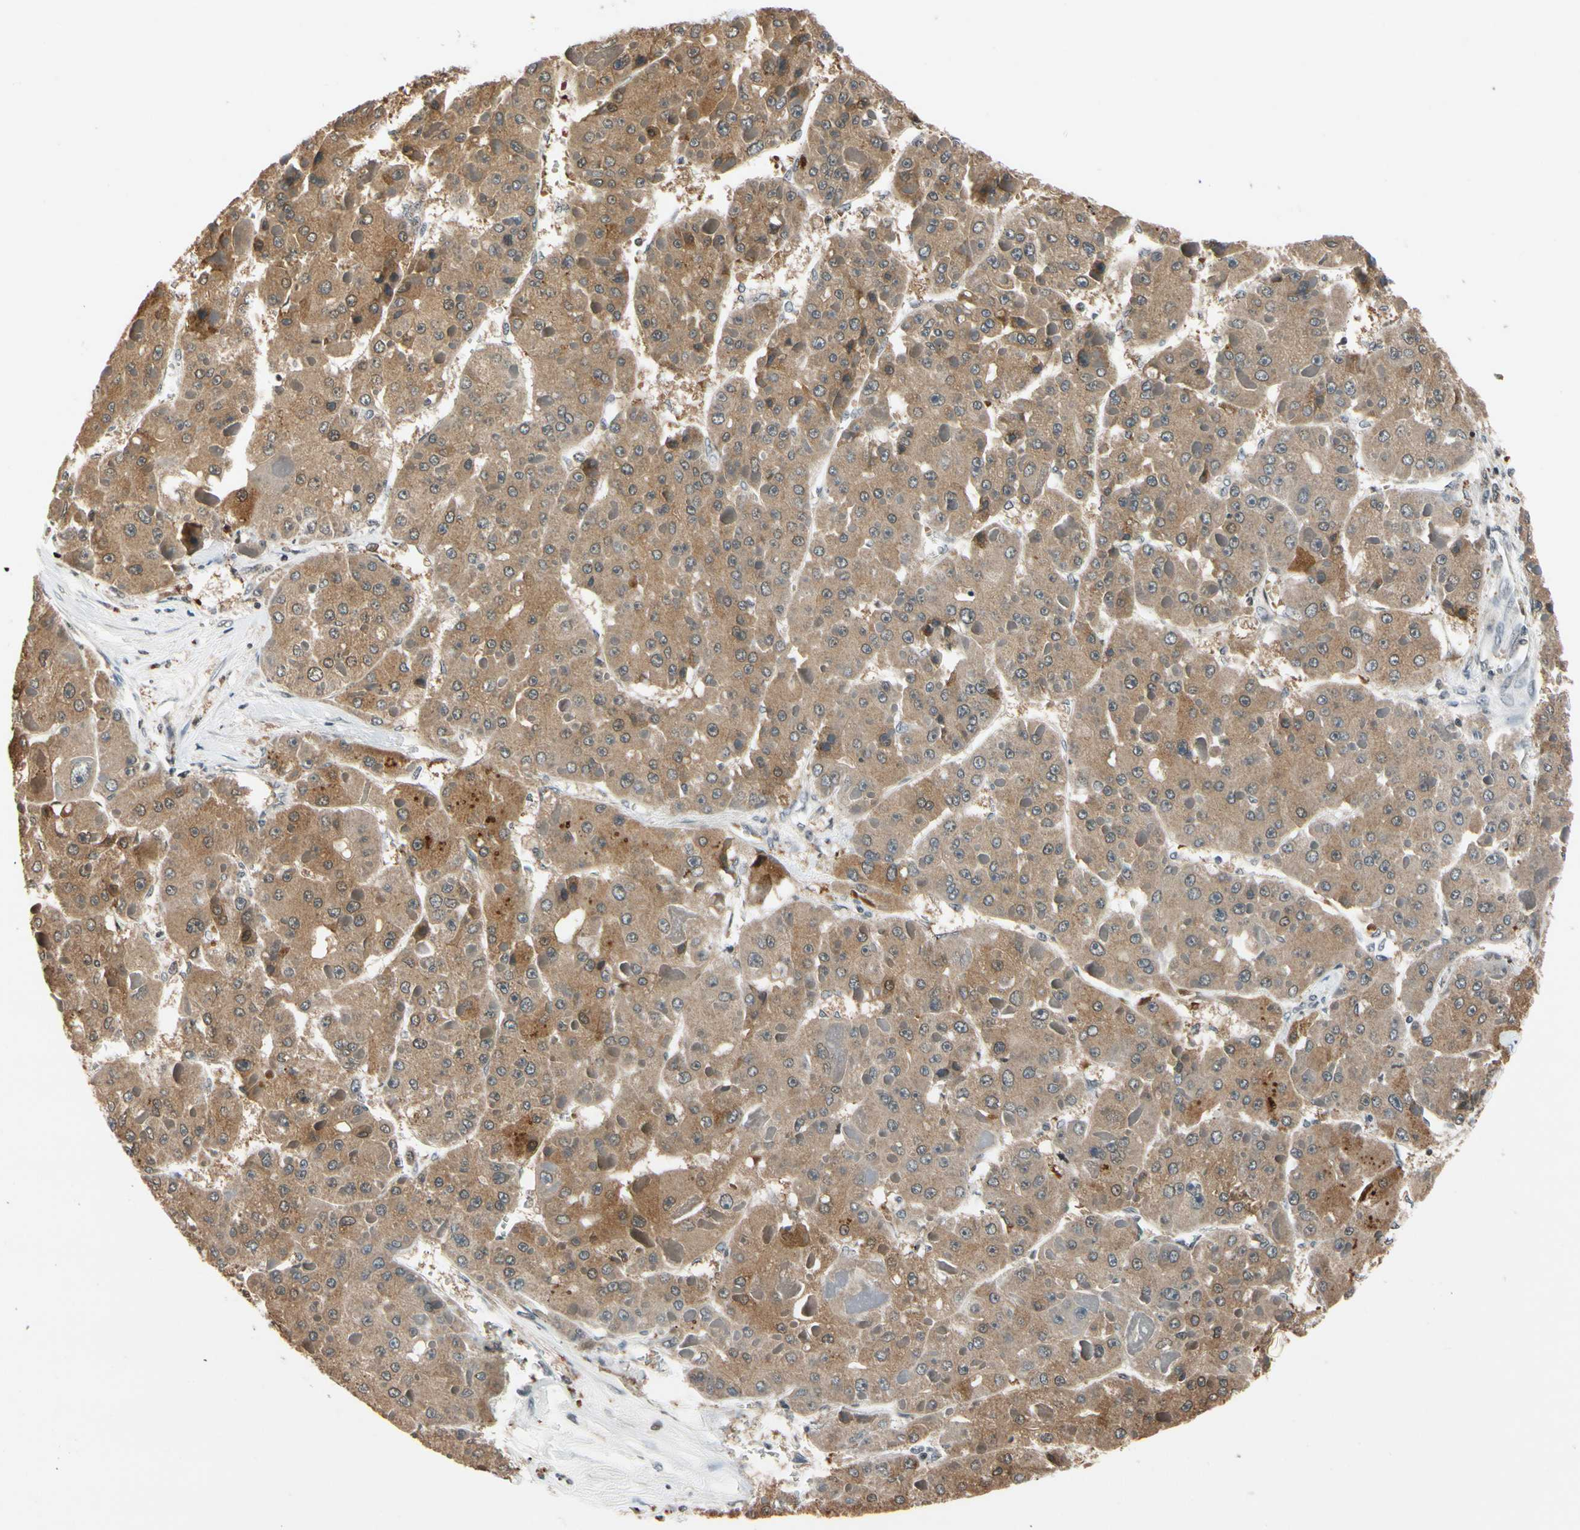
{"staining": {"intensity": "moderate", "quantity": ">75%", "location": "cytoplasmic/membranous"}, "tissue": "liver cancer", "cell_type": "Tumor cells", "image_type": "cancer", "snomed": [{"axis": "morphology", "description": "Carcinoma, Hepatocellular, NOS"}, {"axis": "topography", "description": "Liver"}], "caption": "Protein staining by immunohistochemistry exhibits moderate cytoplasmic/membranous expression in about >75% of tumor cells in liver cancer.", "gene": "SLC27A6", "patient": {"sex": "female", "age": 73}}